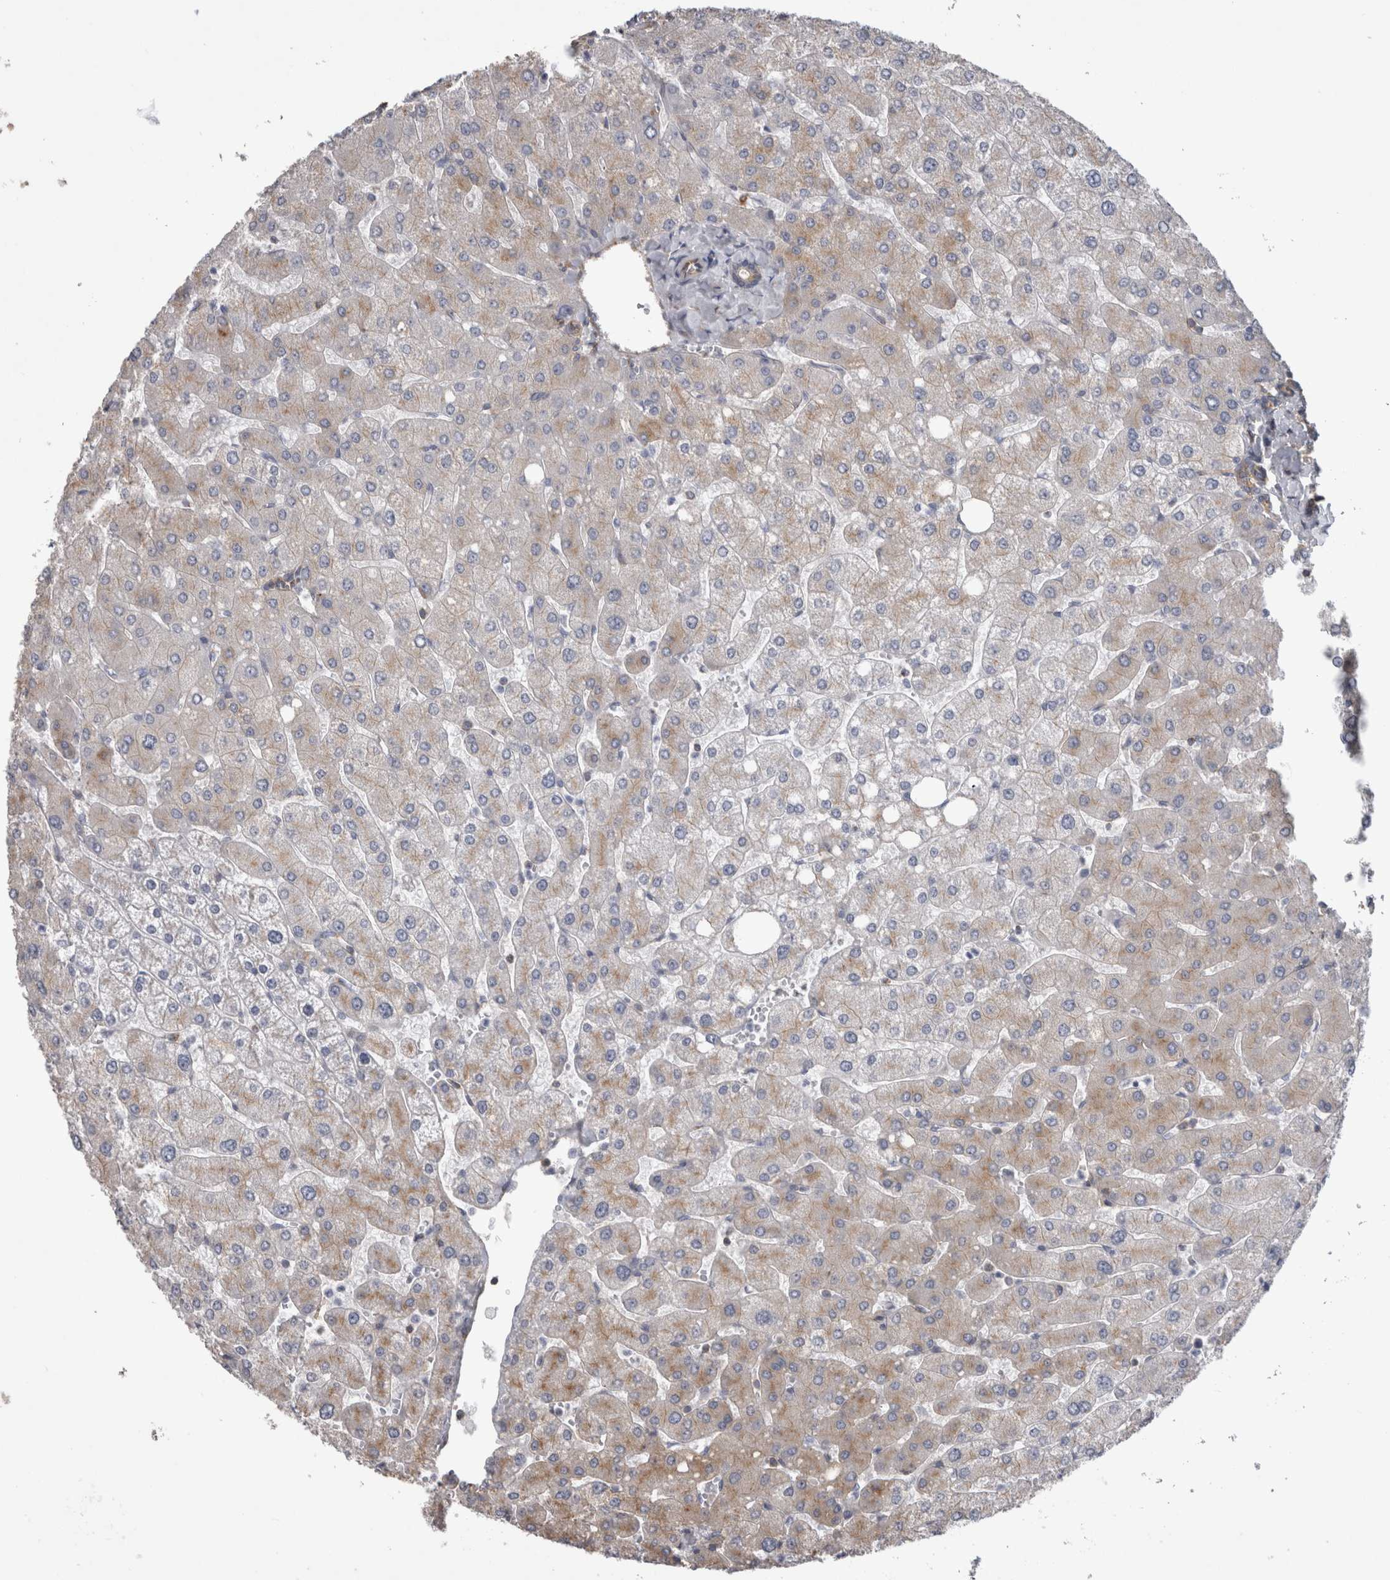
{"staining": {"intensity": "negative", "quantity": "none", "location": "none"}, "tissue": "liver", "cell_type": "Cholangiocytes", "image_type": "normal", "snomed": [{"axis": "morphology", "description": "Normal tissue, NOS"}, {"axis": "topography", "description": "Liver"}], "caption": "Protein analysis of normal liver demonstrates no significant staining in cholangiocytes. Nuclei are stained in blue.", "gene": "ATXN3L", "patient": {"sex": "male", "age": 55}}